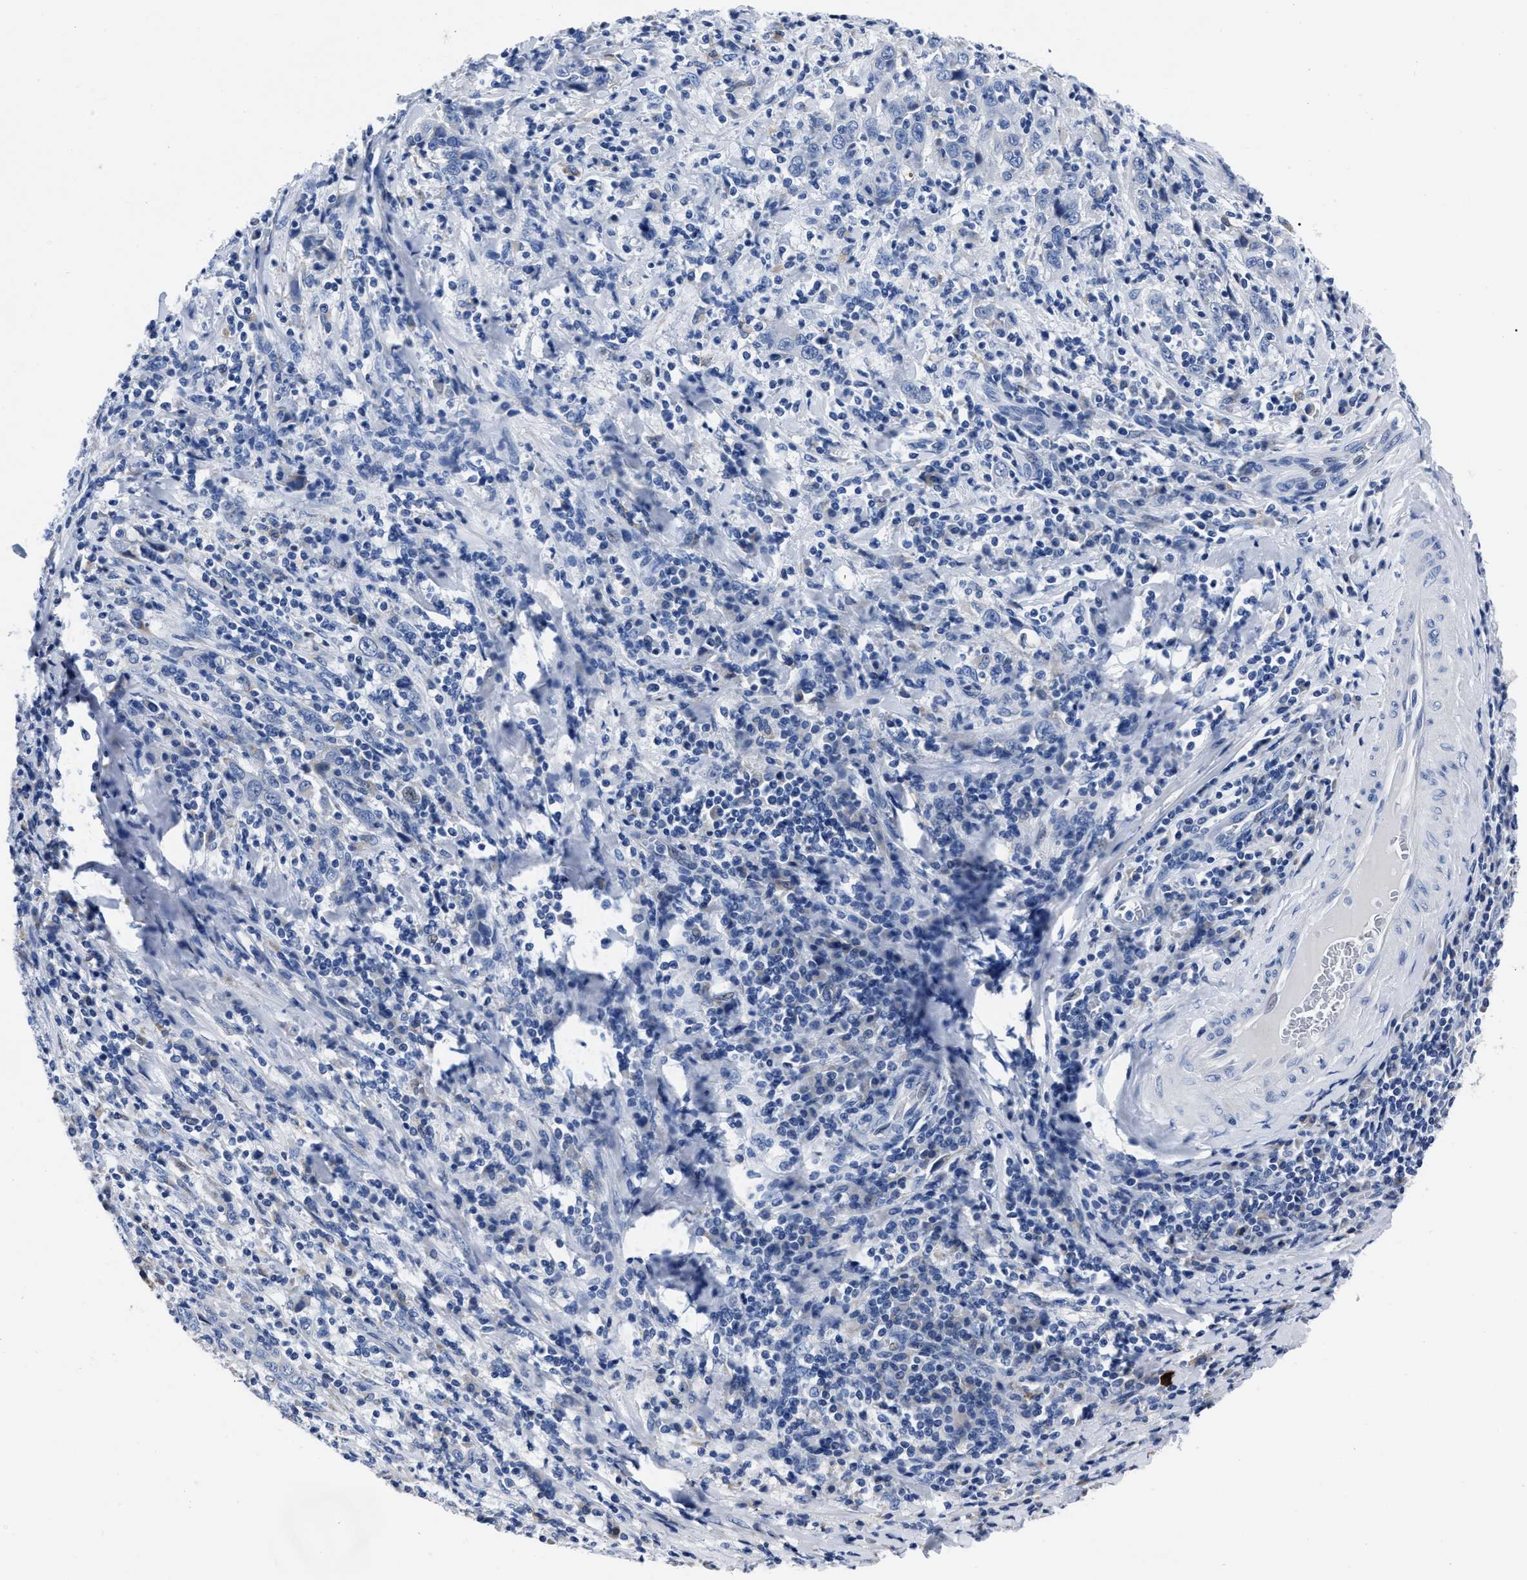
{"staining": {"intensity": "negative", "quantity": "none", "location": "none"}, "tissue": "cervical cancer", "cell_type": "Tumor cells", "image_type": "cancer", "snomed": [{"axis": "morphology", "description": "Squamous cell carcinoma, NOS"}, {"axis": "topography", "description": "Cervix"}], "caption": "This is an immunohistochemistry histopathology image of human cervical cancer. There is no staining in tumor cells.", "gene": "MOV10L1", "patient": {"sex": "female", "age": 46}}